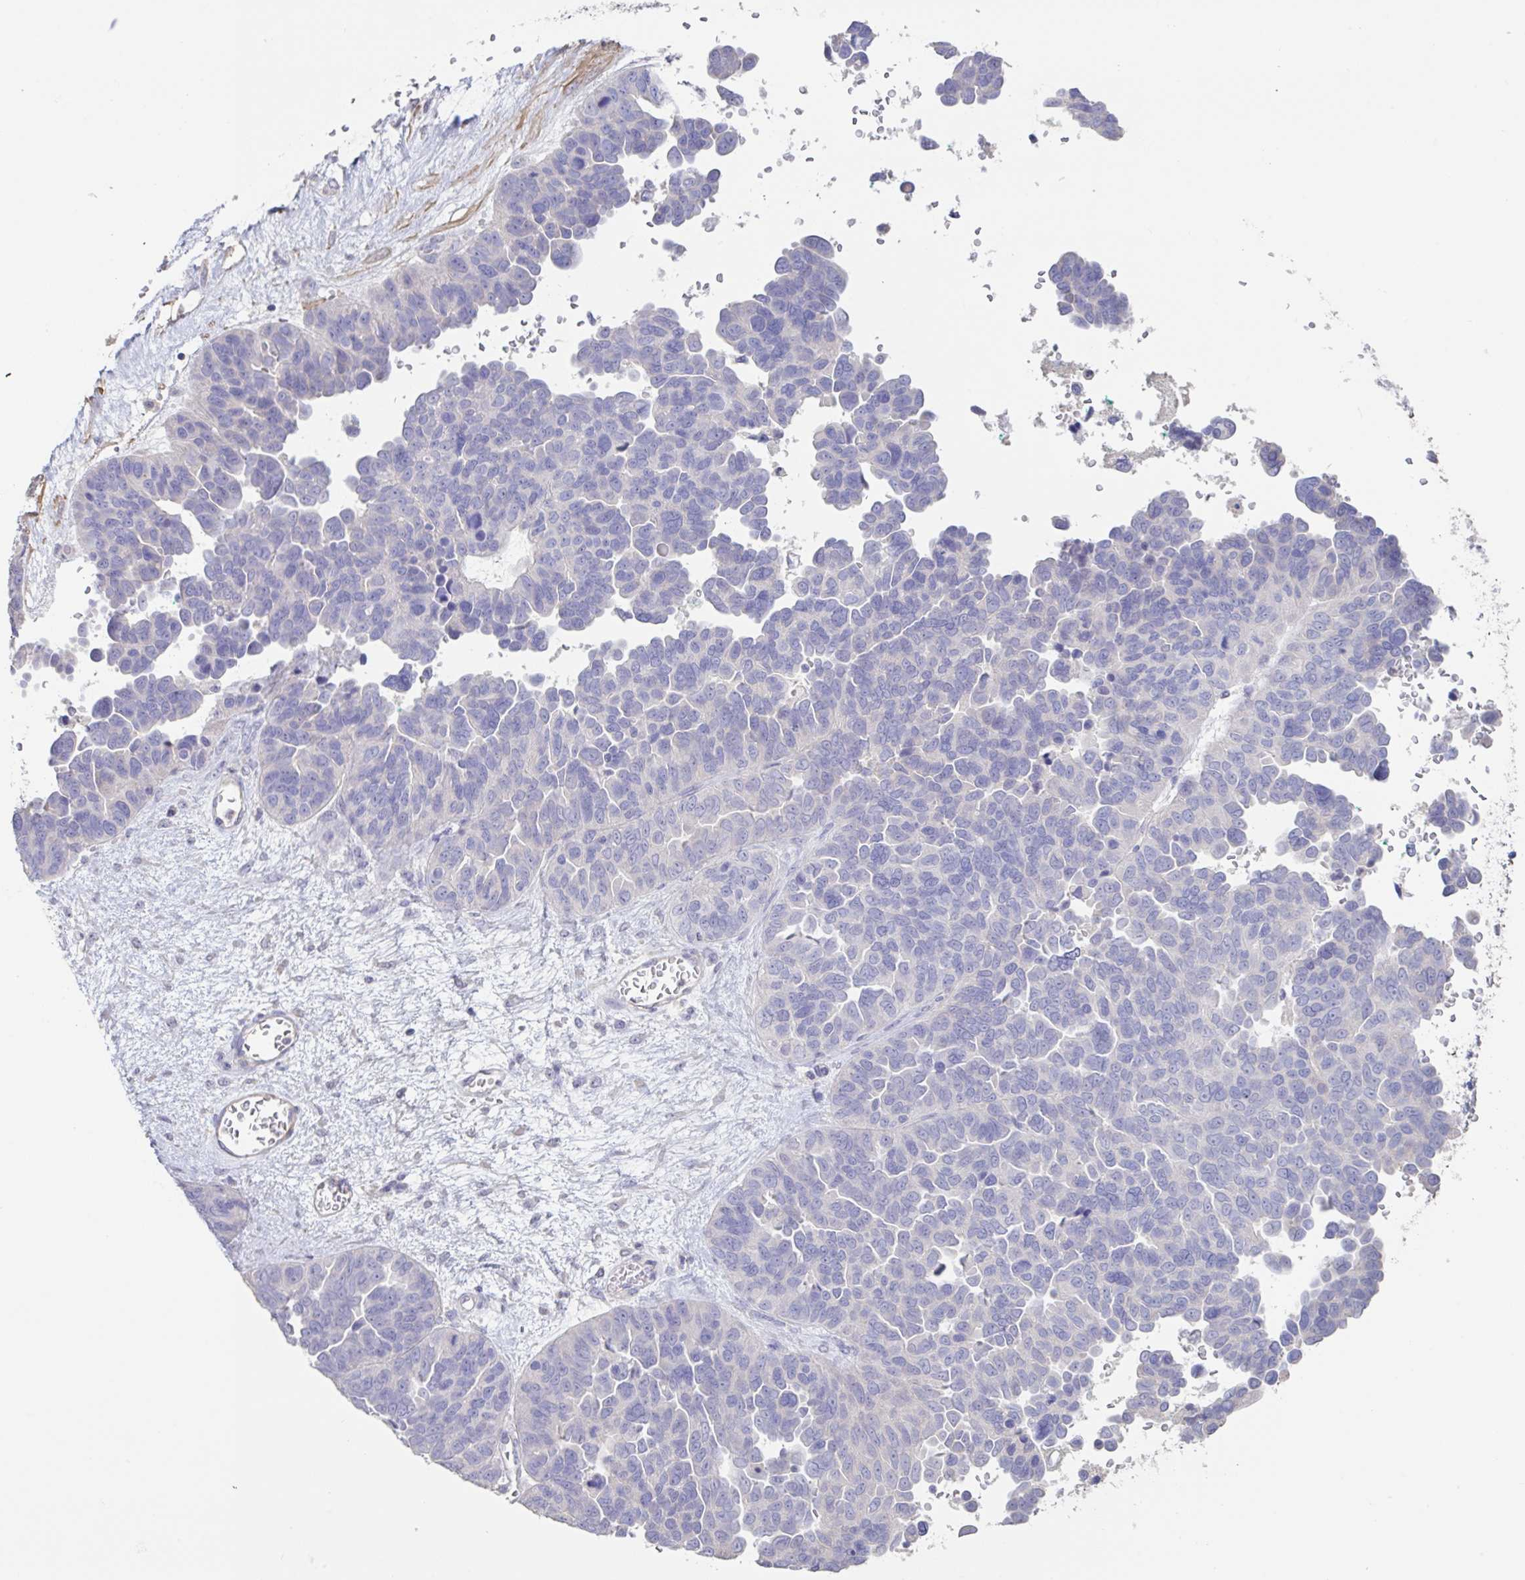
{"staining": {"intensity": "negative", "quantity": "none", "location": "none"}, "tissue": "ovarian cancer", "cell_type": "Tumor cells", "image_type": "cancer", "snomed": [{"axis": "morphology", "description": "Cystadenocarcinoma, serous, NOS"}, {"axis": "topography", "description": "Ovary"}], "caption": "There is no significant positivity in tumor cells of ovarian cancer.", "gene": "PYGM", "patient": {"sex": "female", "age": 64}}